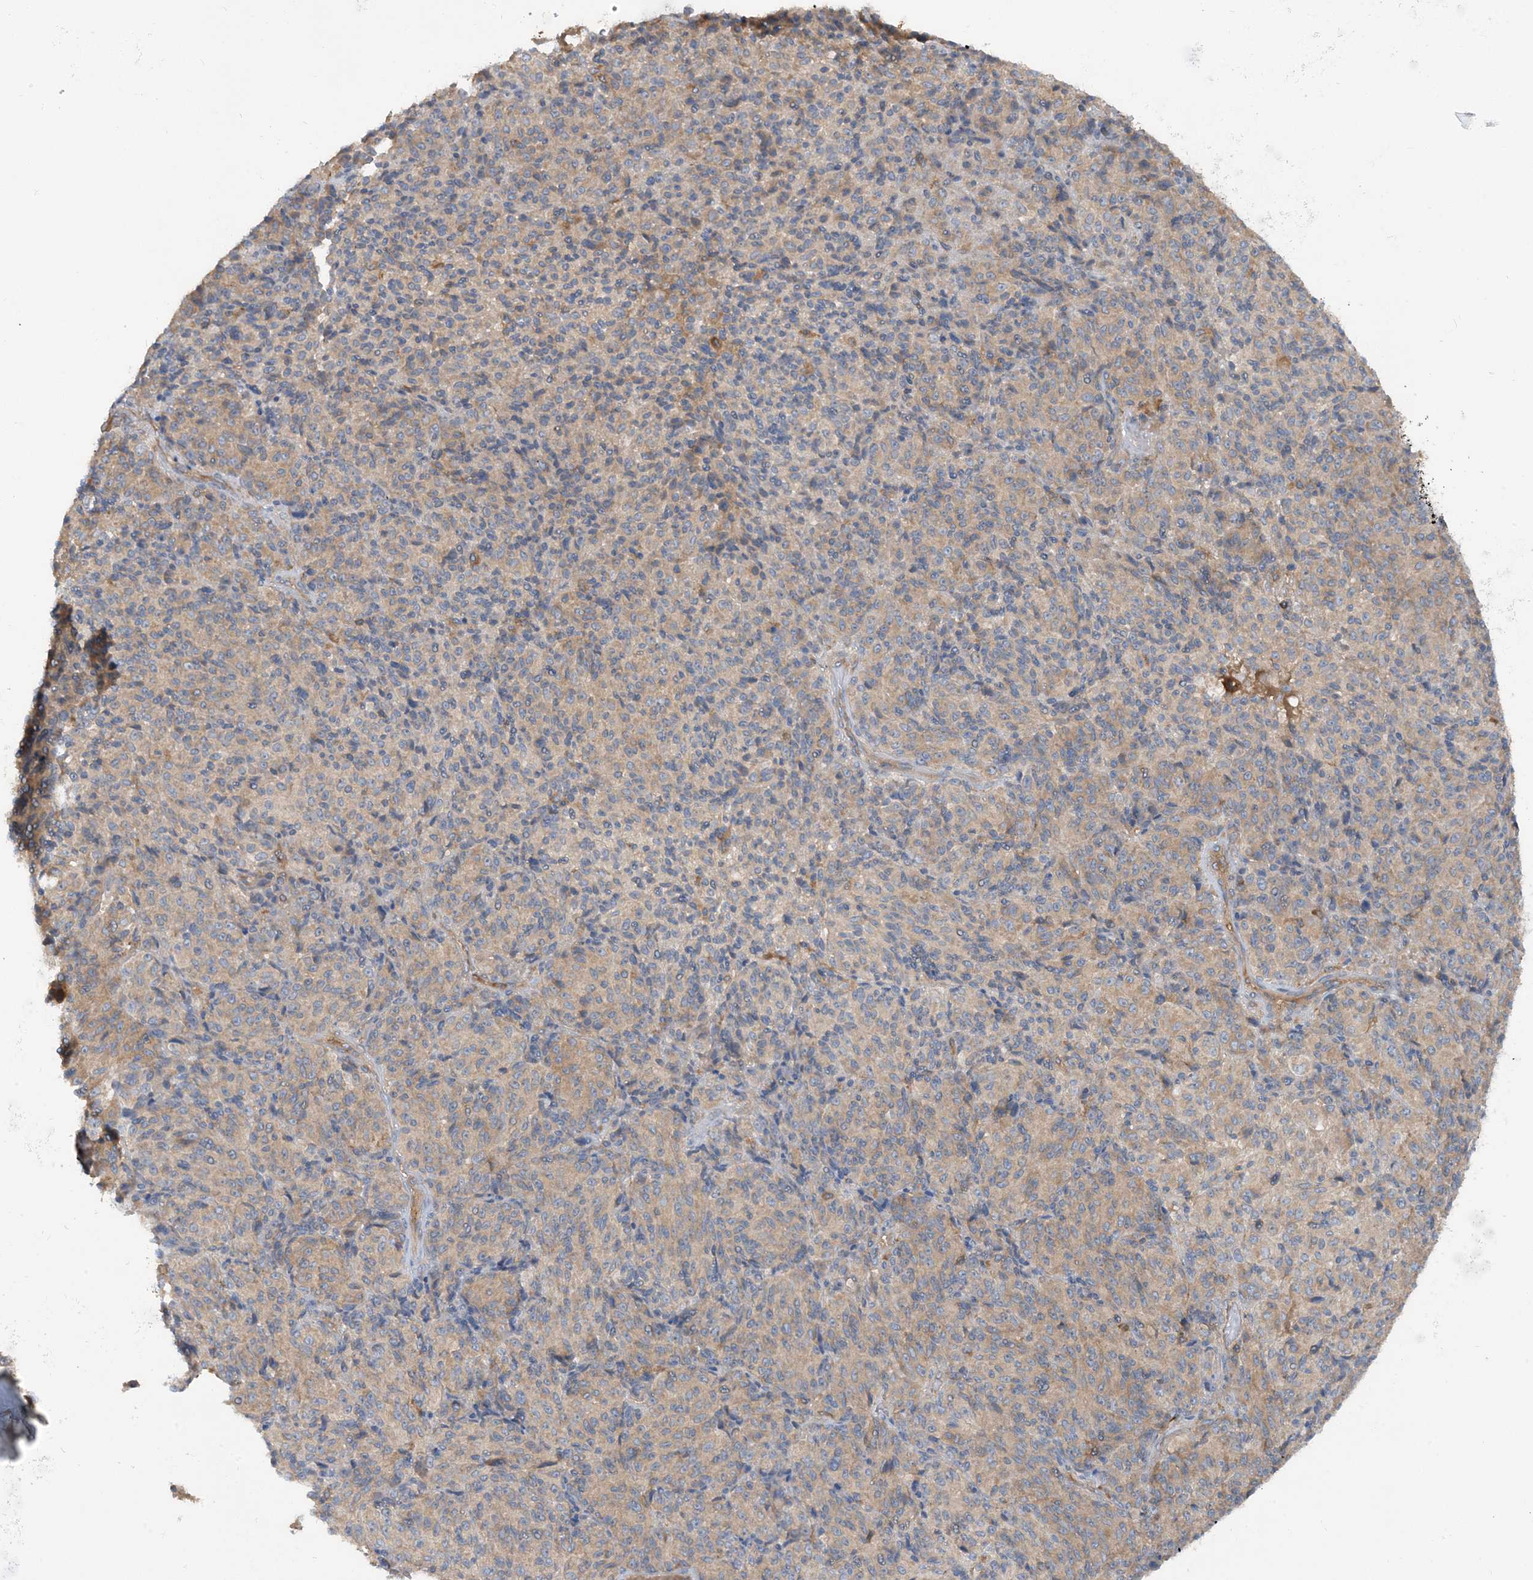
{"staining": {"intensity": "weak", "quantity": "25%-75%", "location": "cytoplasmic/membranous"}, "tissue": "melanoma", "cell_type": "Tumor cells", "image_type": "cancer", "snomed": [{"axis": "morphology", "description": "Malignant melanoma, Metastatic site"}, {"axis": "topography", "description": "Brain"}], "caption": "Tumor cells exhibit low levels of weak cytoplasmic/membranous expression in about 25%-75% of cells in human malignant melanoma (metastatic site).", "gene": "SFMBT2", "patient": {"sex": "female", "age": 56}}